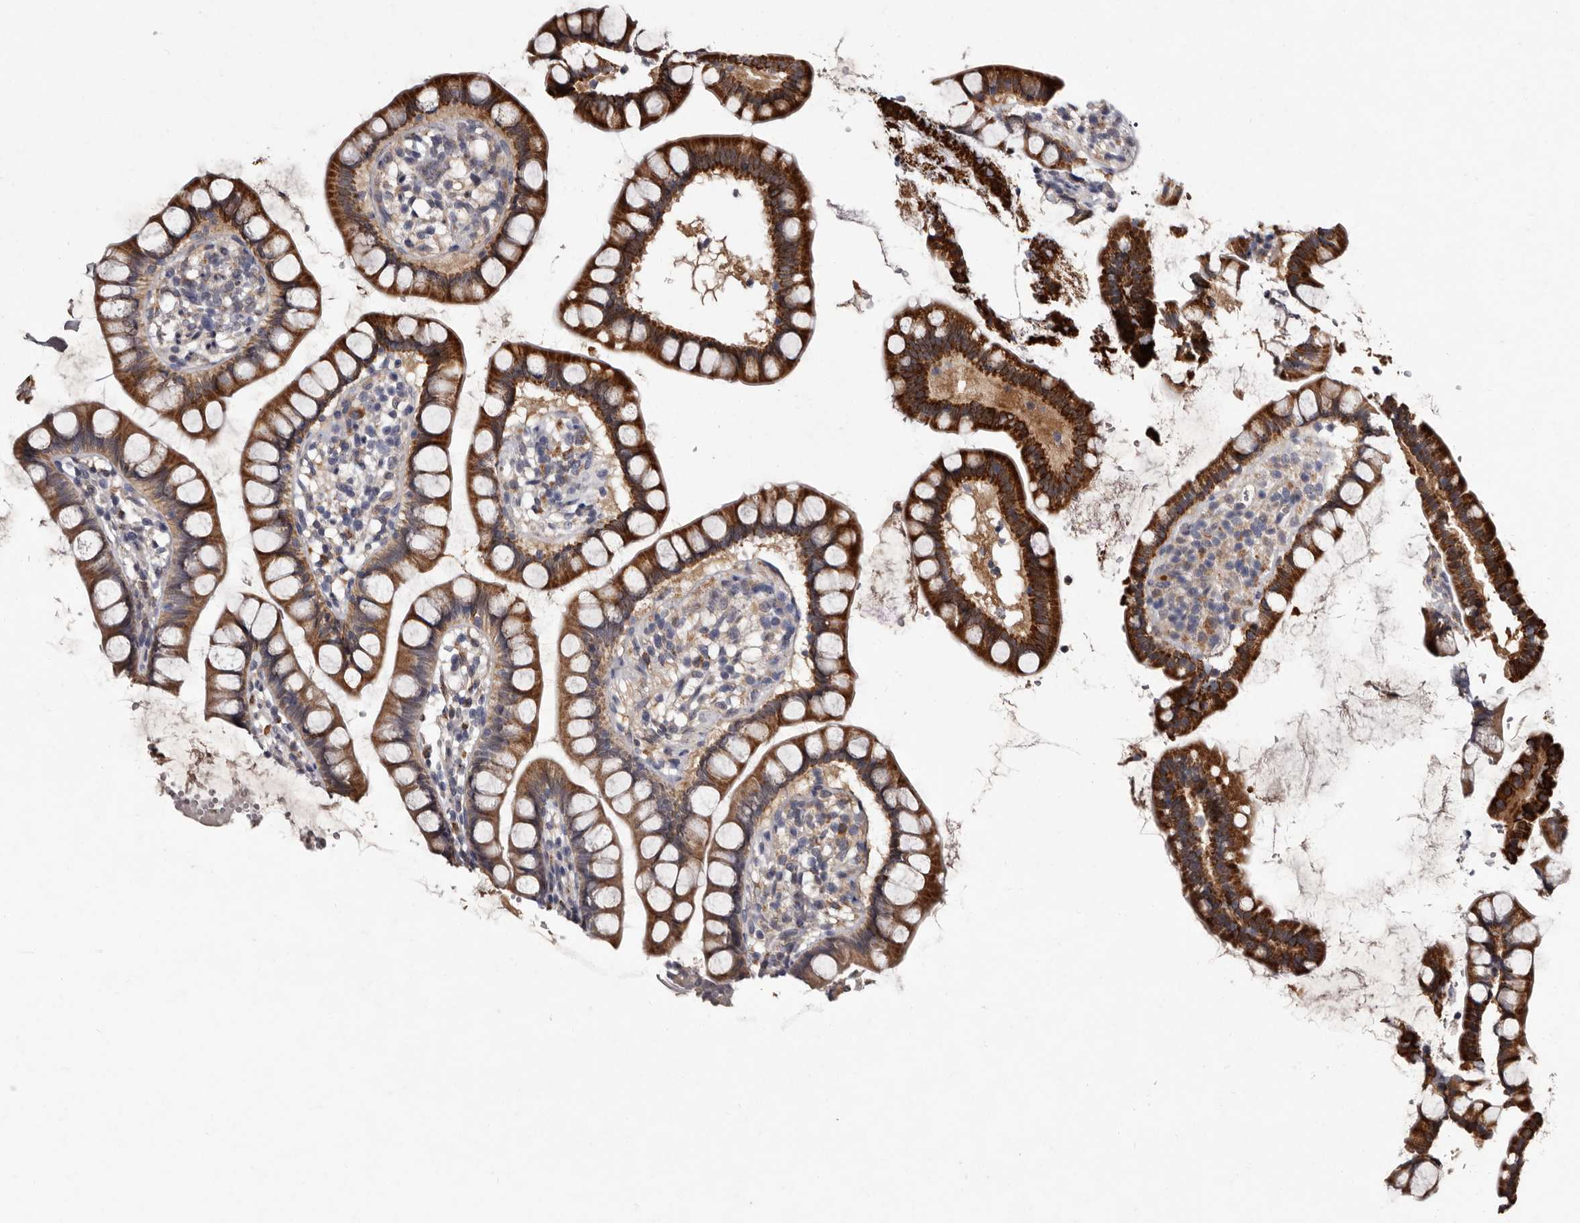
{"staining": {"intensity": "strong", "quantity": ">75%", "location": "cytoplasmic/membranous"}, "tissue": "small intestine", "cell_type": "Glandular cells", "image_type": "normal", "snomed": [{"axis": "morphology", "description": "Normal tissue, NOS"}, {"axis": "topography", "description": "Small intestine"}], "caption": "IHC image of unremarkable human small intestine stained for a protein (brown), which displays high levels of strong cytoplasmic/membranous expression in approximately >75% of glandular cells.", "gene": "DNPH1", "patient": {"sex": "female", "age": 84}}